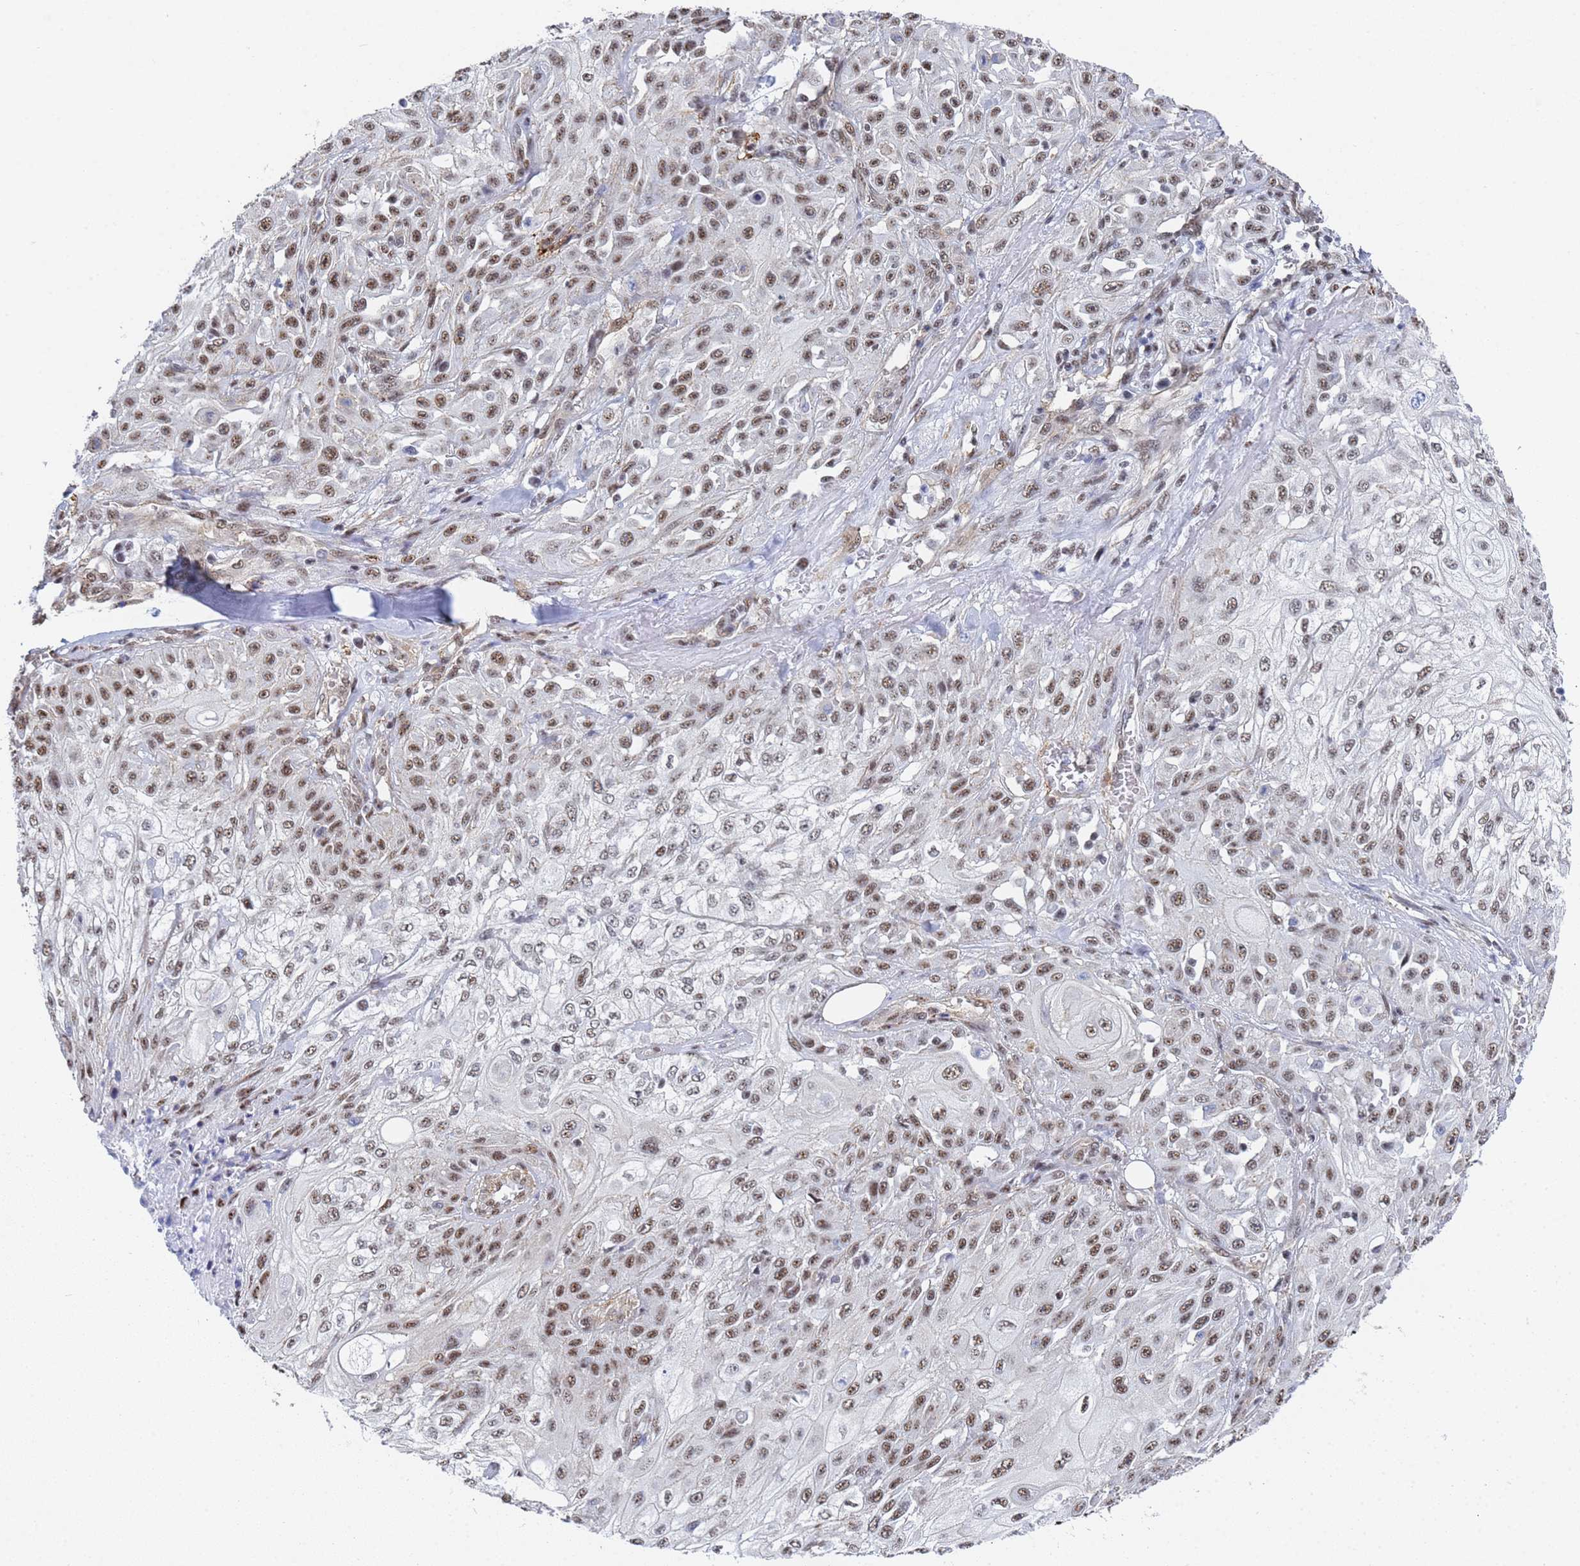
{"staining": {"intensity": "moderate", "quantity": ">75%", "location": "nuclear"}, "tissue": "skin cancer", "cell_type": "Tumor cells", "image_type": "cancer", "snomed": [{"axis": "morphology", "description": "Squamous cell carcinoma, NOS"}, {"axis": "morphology", "description": "Squamous cell carcinoma, metastatic, NOS"}, {"axis": "topography", "description": "Skin"}, {"axis": "topography", "description": "Lymph node"}], "caption": "Immunohistochemistry (IHC) (DAB (3,3'-diaminobenzidine)) staining of human skin squamous cell carcinoma demonstrates moderate nuclear protein positivity in about >75% of tumor cells.", "gene": "PRRT4", "patient": {"sex": "male", "age": 75}}